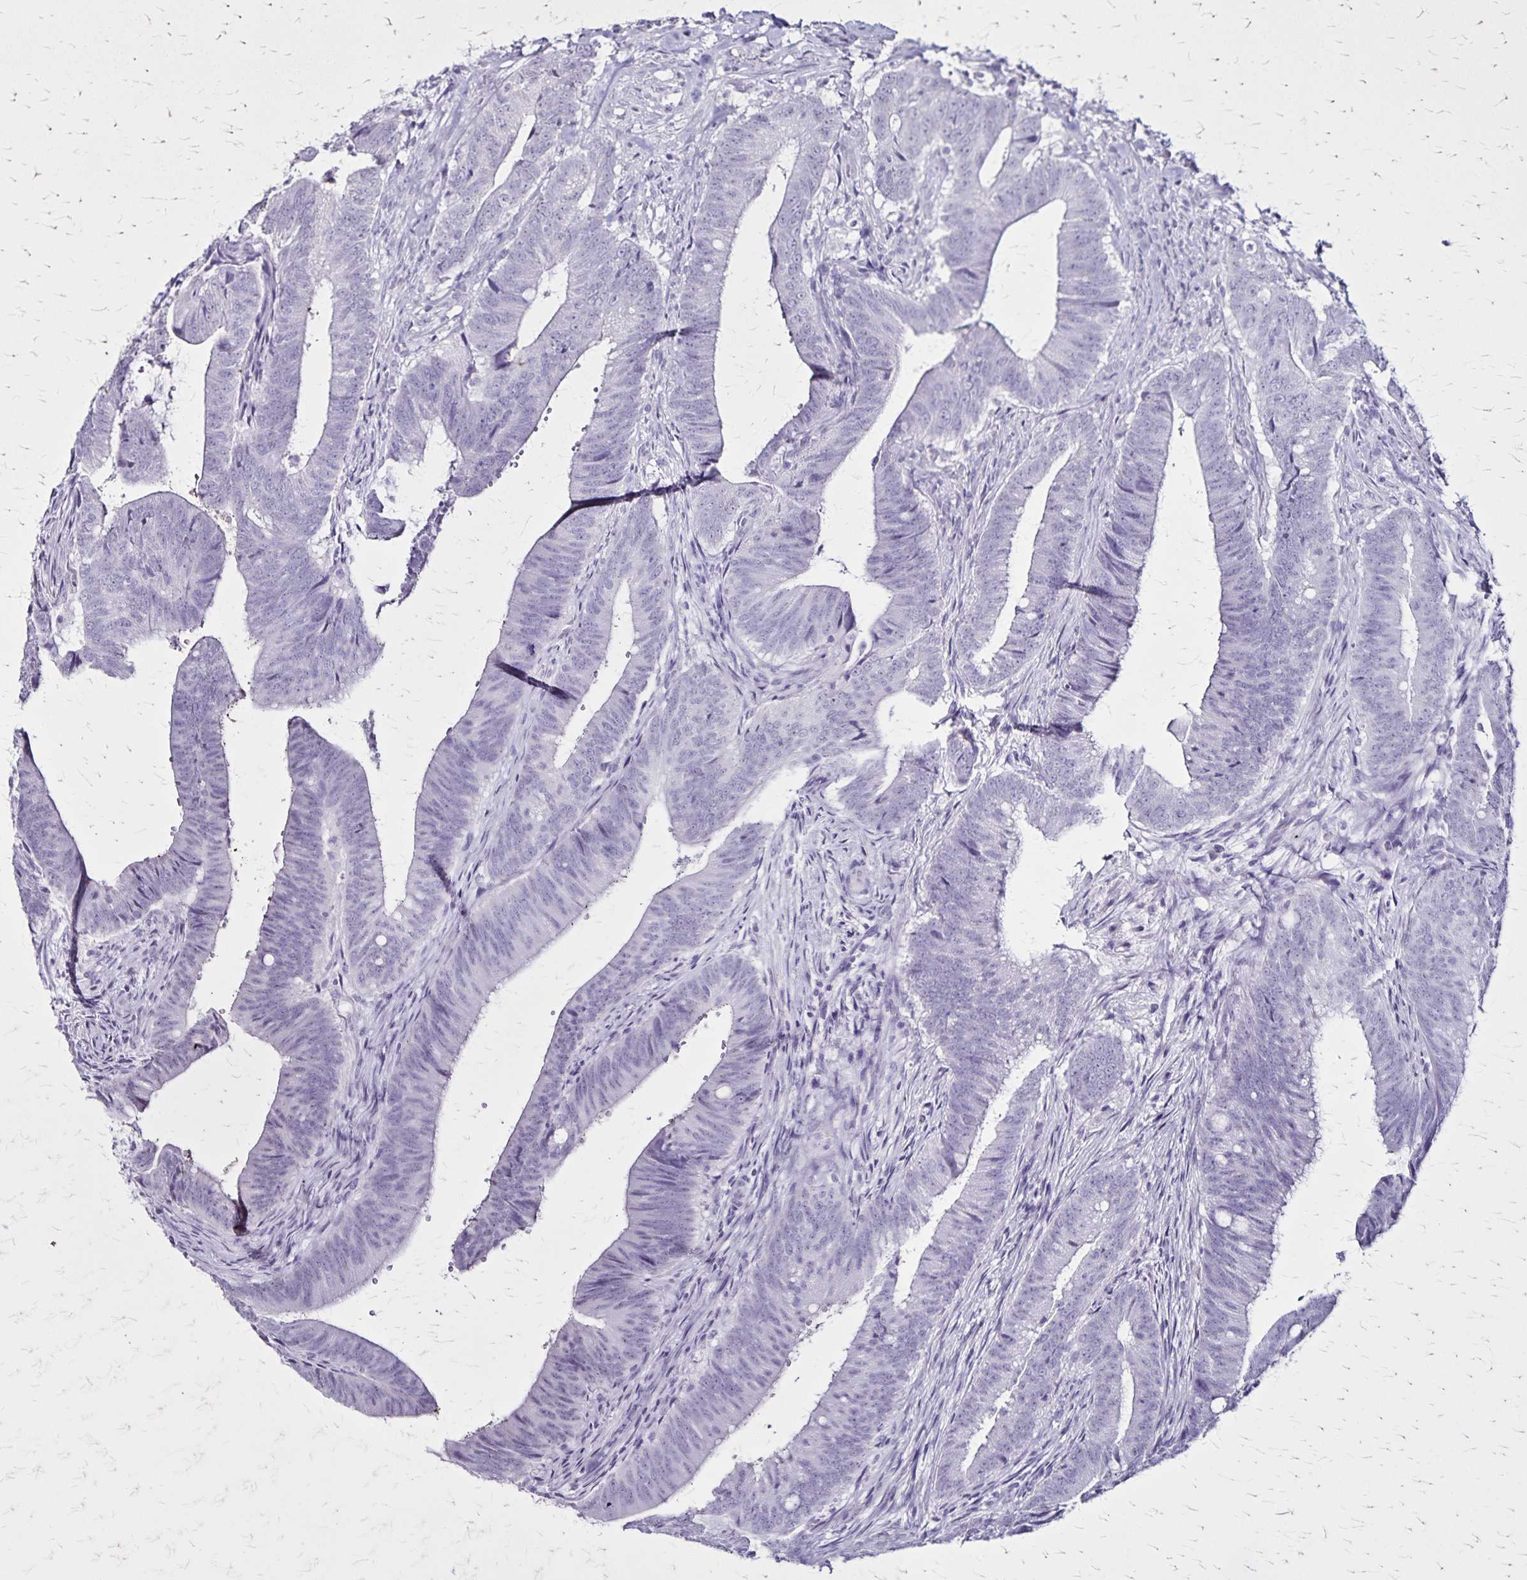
{"staining": {"intensity": "negative", "quantity": "none", "location": "none"}, "tissue": "colorectal cancer", "cell_type": "Tumor cells", "image_type": "cancer", "snomed": [{"axis": "morphology", "description": "Adenocarcinoma, NOS"}, {"axis": "topography", "description": "Colon"}], "caption": "This is an immunohistochemistry (IHC) photomicrograph of human adenocarcinoma (colorectal). There is no staining in tumor cells.", "gene": "KRT2", "patient": {"sex": "female", "age": 43}}